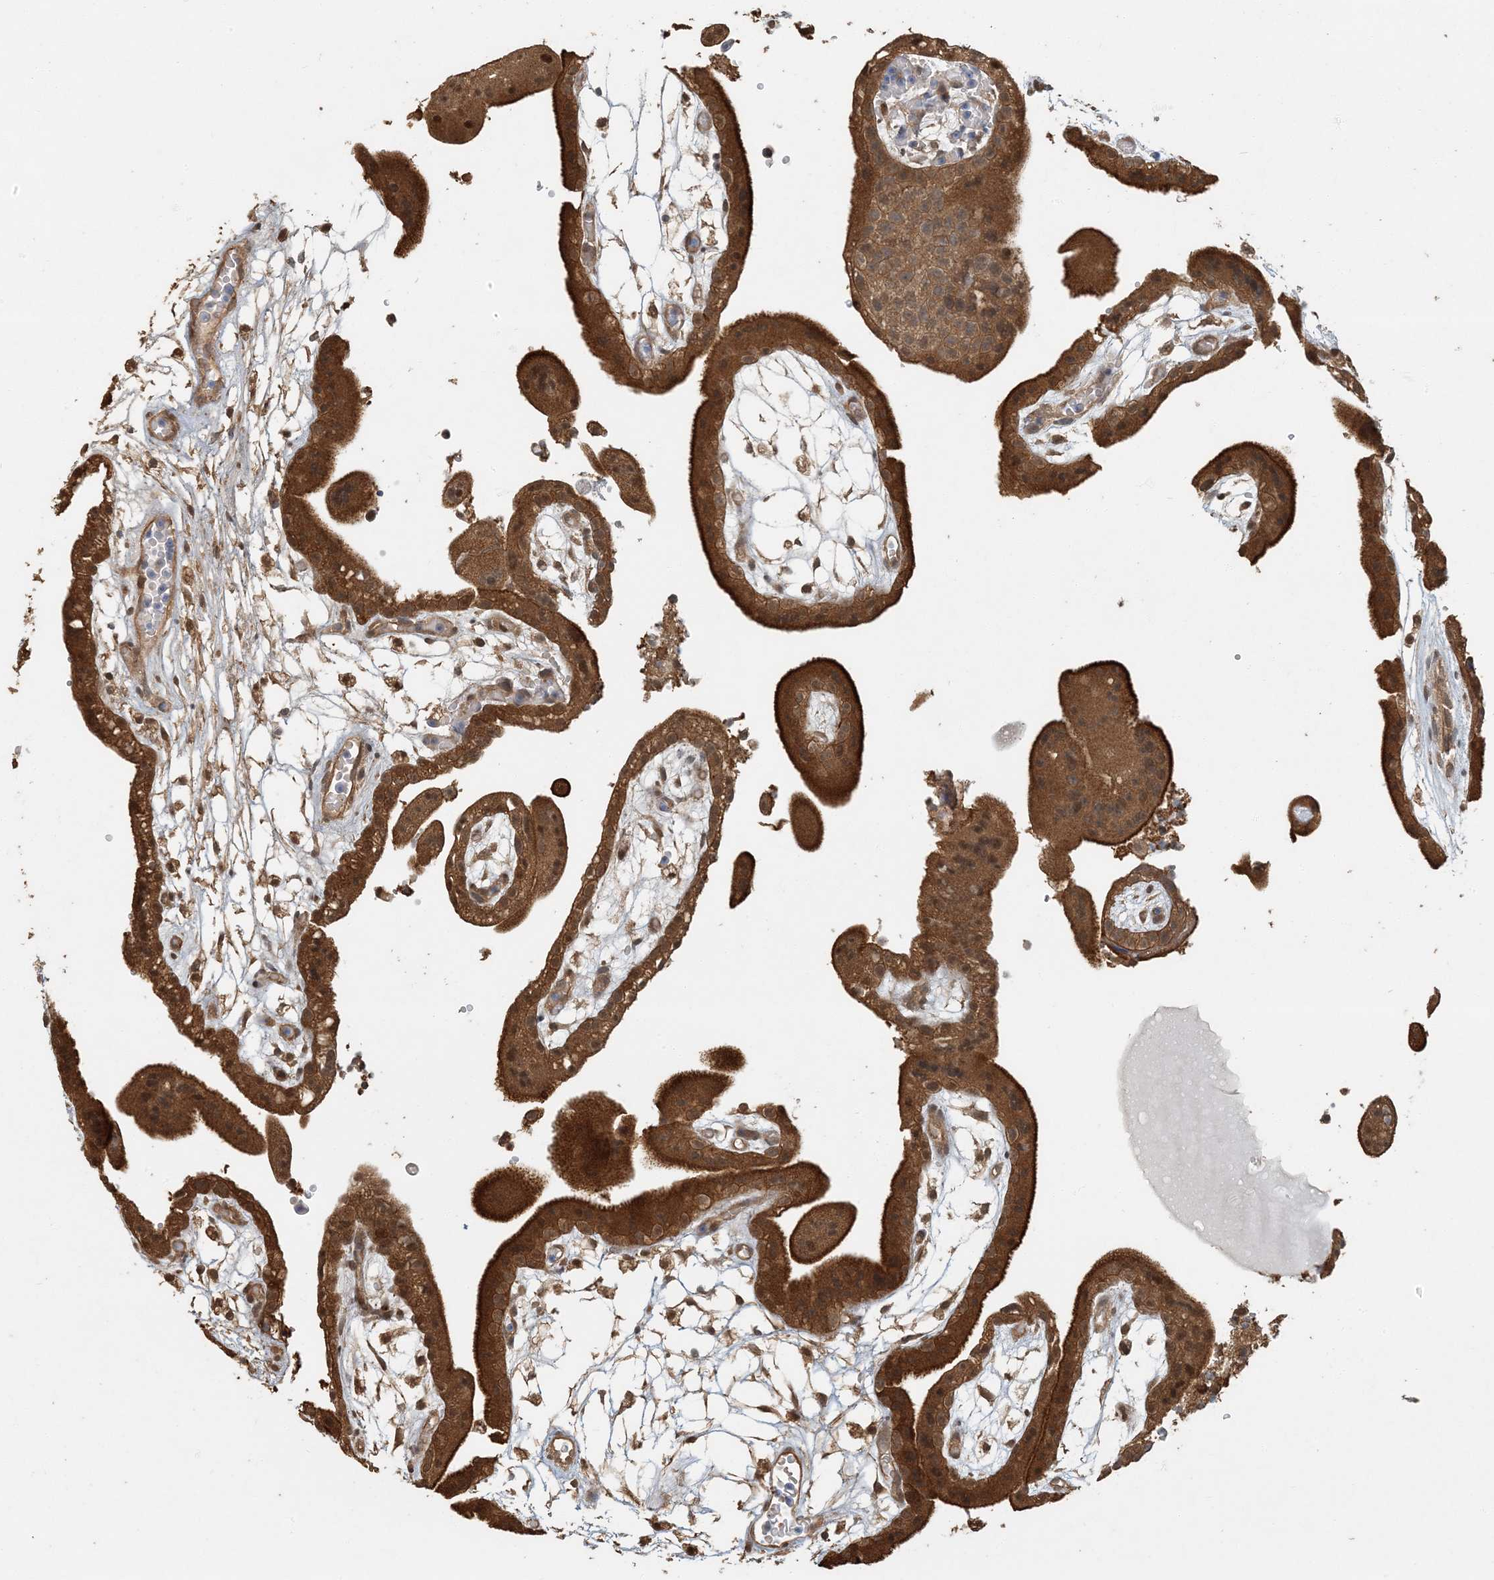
{"staining": {"intensity": "strong", "quantity": ">75%", "location": "cytoplasmic/membranous,nuclear"}, "tissue": "placenta", "cell_type": "Decidual cells", "image_type": "normal", "snomed": [{"axis": "morphology", "description": "Normal tissue, NOS"}, {"axis": "topography", "description": "Placenta"}], "caption": "Brown immunohistochemical staining in unremarkable human placenta displays strong cytoplasmic/membranous,nuclear expression in about >75% of decidual cells. (brown staining indicates protein expression, while blue staining denotes nuclei).", "gene": "AK9", "patient": {"sex": "female", "age": 18}}